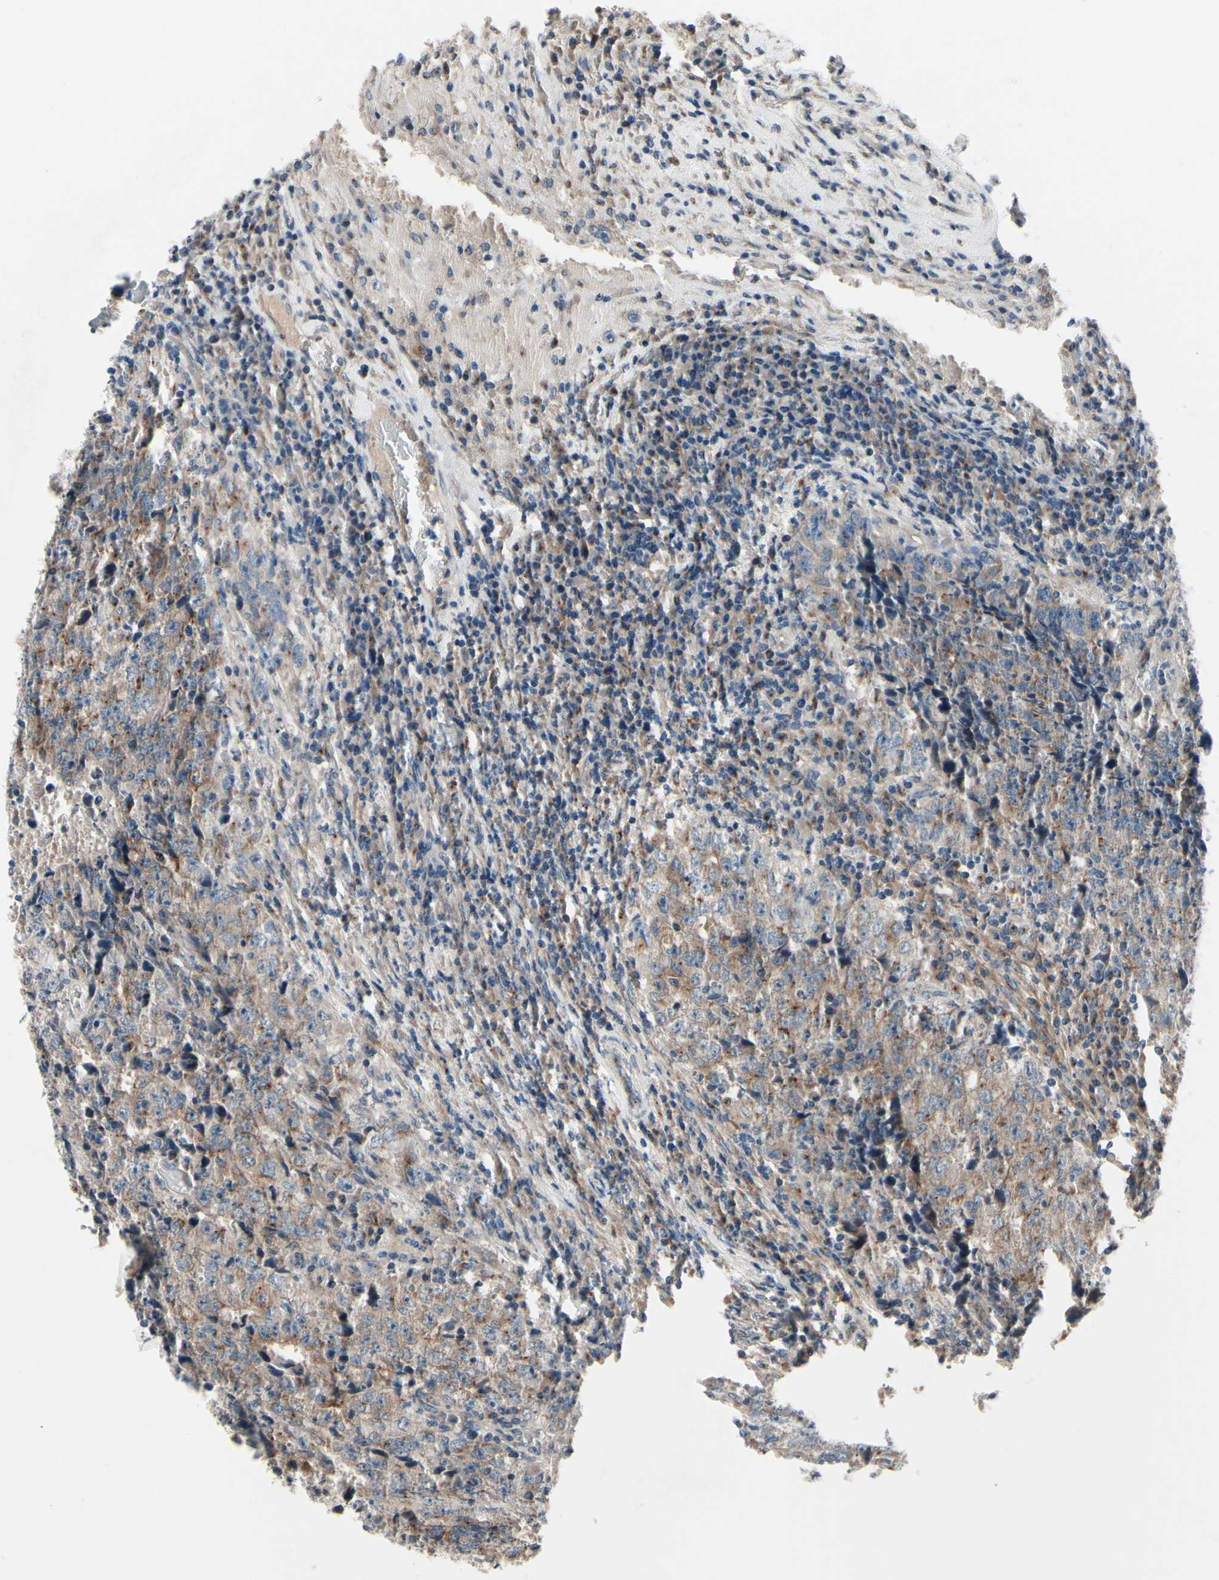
{"staining": {"intensity": "moderate", "quantity": "25%-75%", "location": "cytoplasmic/membranous"}, "tissue": "testis cancer", "cell_type": "Tumor cells", "image_type": "cancer", "snomed": [{"axis": "morphology", "description": "Necrosis, NOS"}, {"axis": "morphology", "description": "Carcinoma, Embryonal, NOS"}, {"axis": "topography", "description": "Testis"}], "caption": "The image demonstrates a brown stain indicating the presence of a protein in the cytoplasmic/membranous of tumor cells in testis embryonal carcinoma.", "gene": "PRKAR2B", "patient": {"sex": "male", "age": 19}}